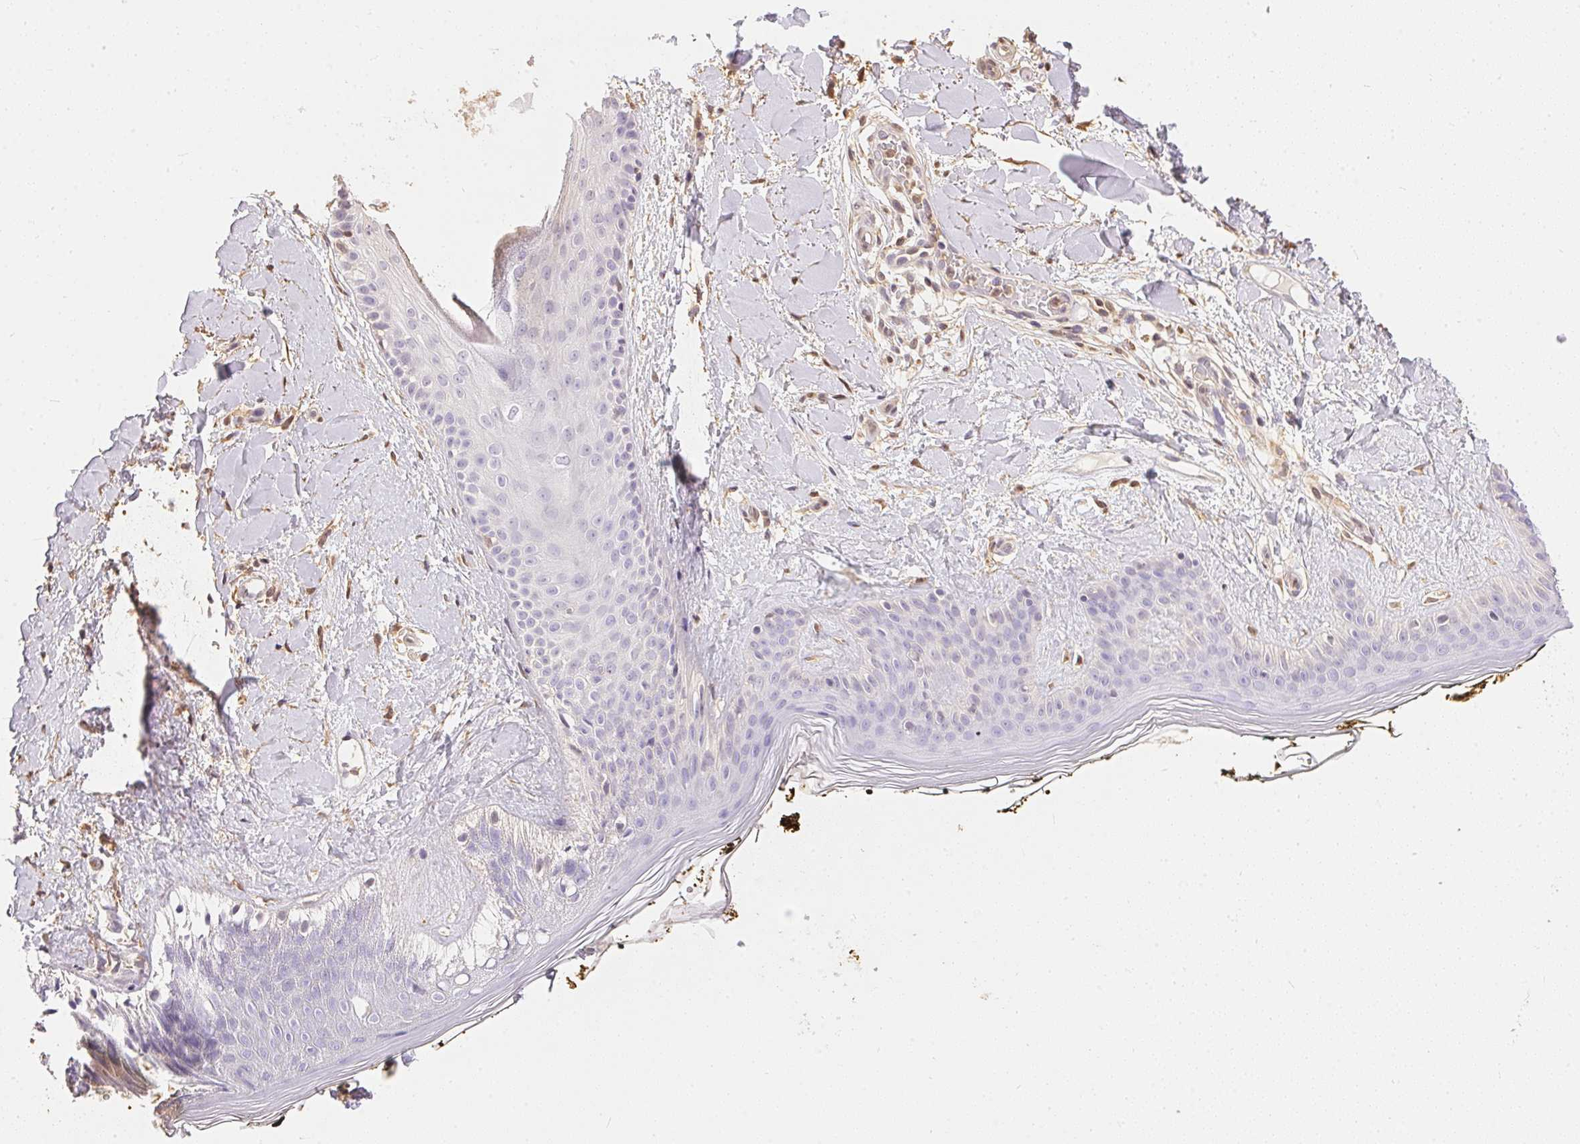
{"staining": {"intensity": "negative", "quantity": "none", "location": "none"}, "tissue": "skin", "cell_type": "Fibroblasts", "image_type": "normal", "snomed": [{"axis": "morphology", "description": "Normal tissue, NOS"}, {"axis": "topography", "description": "Skin"}], "caption": "This is a histopathology image of immunohistochemistry staining of unremarkable skin, which shows no staining in fibroblasts.", "gene": "S100A3", "patient": {"sex": "female", "age": 34}}